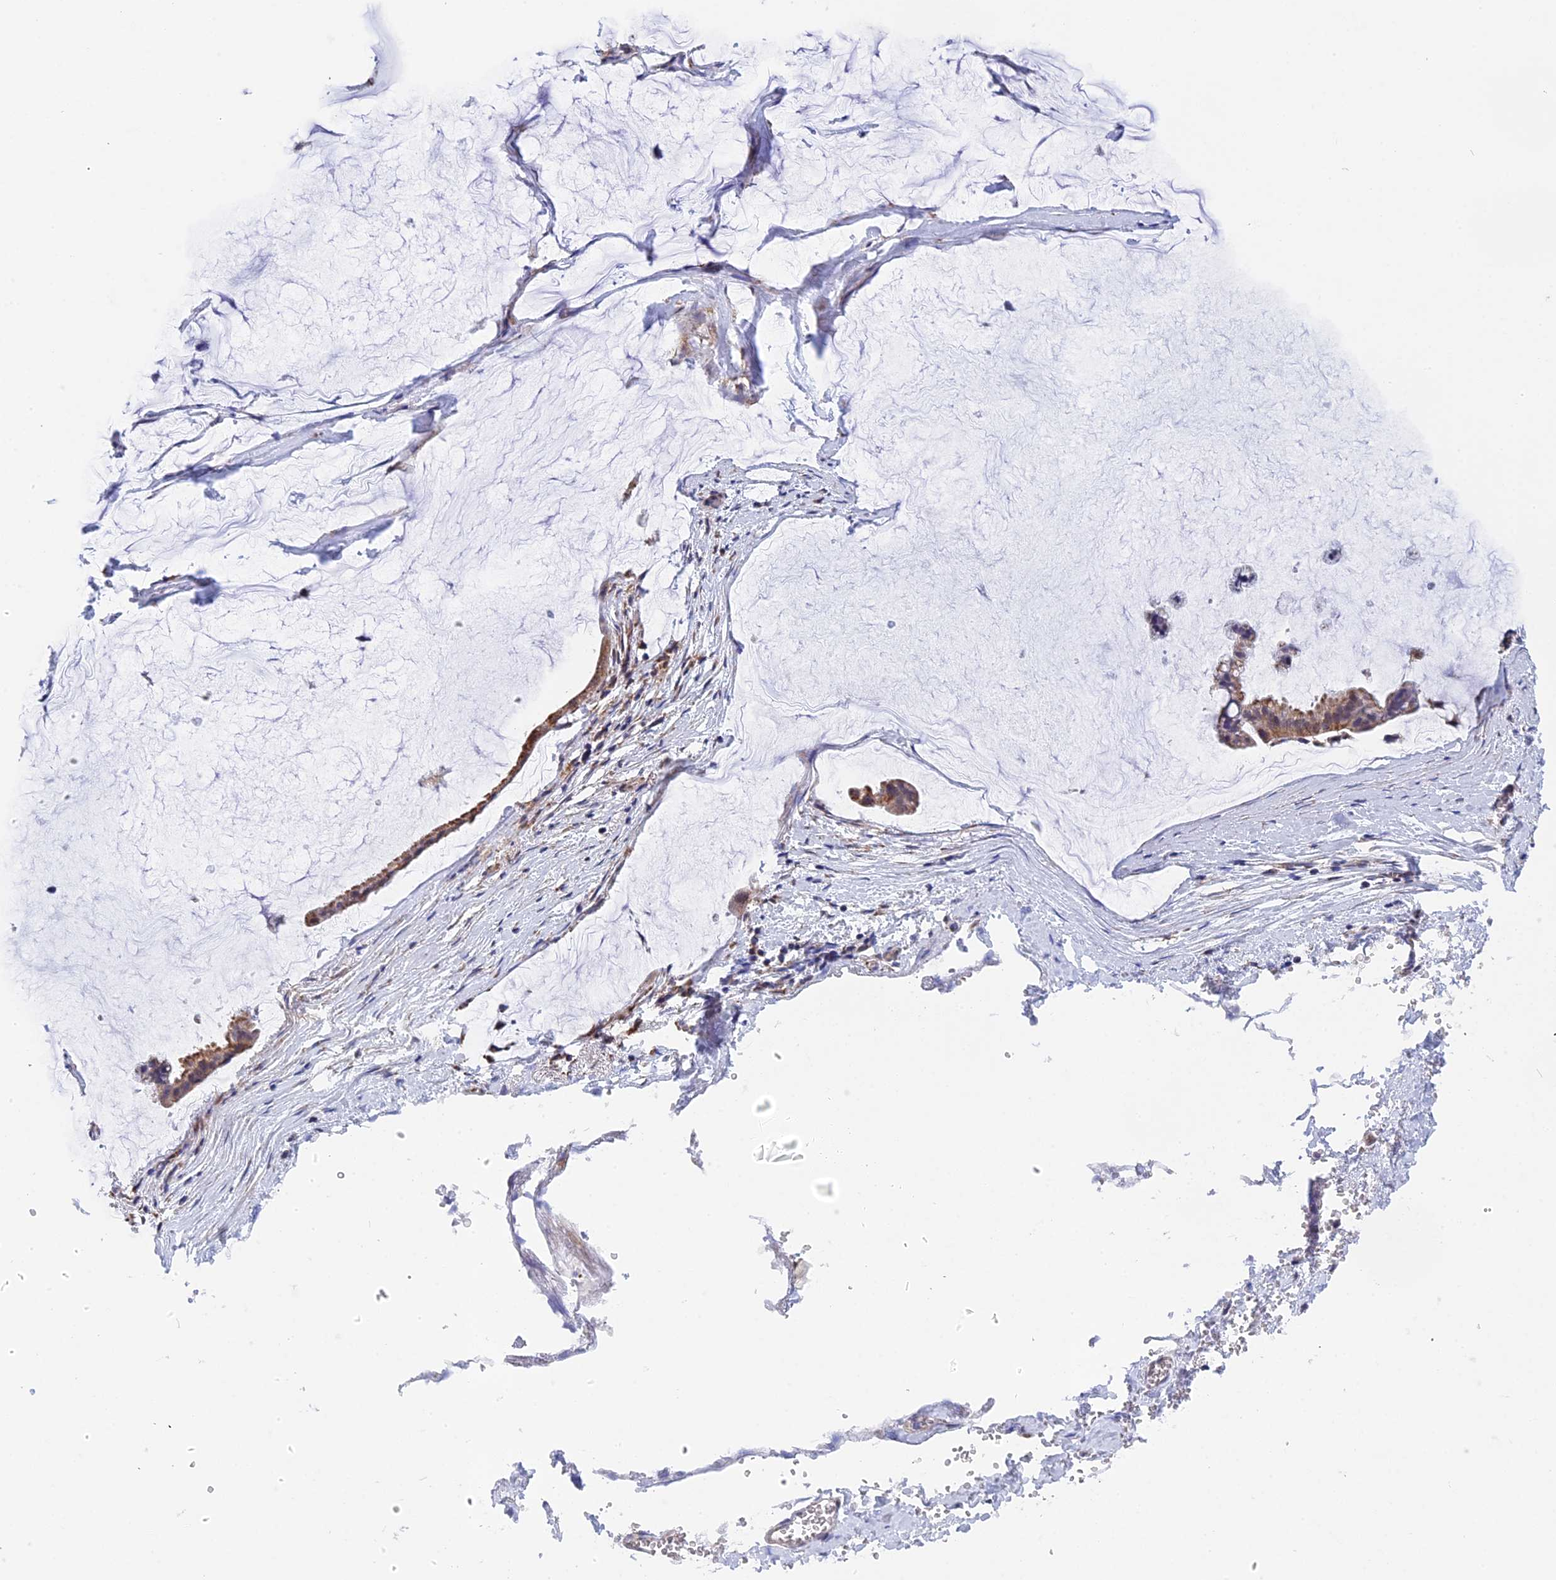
{"staining": {"intensity": "moderate", "quantity": ">75%", "location": "cytoplasmic/membranous"}, "tissue": "ovarian cancer", "cell_type": "Tumor cells", "image_type": "cancer", "snomed": [{"axis": "morphology", "description": "Cystadenocarcinoma, mucinous, NOS"}, {"axis": "topography", "description": "Ovary"}], "caption": "This histopathology image exhibits immunohistochemistry staining of human mucinous cystadenocarcinoma (ovarian), with medium moderate cytoplasmic/membranous positivity in approximately >75% of tumor cells.", "gene": "CDC16", "patient": {"sex": "female", "age": 73}}